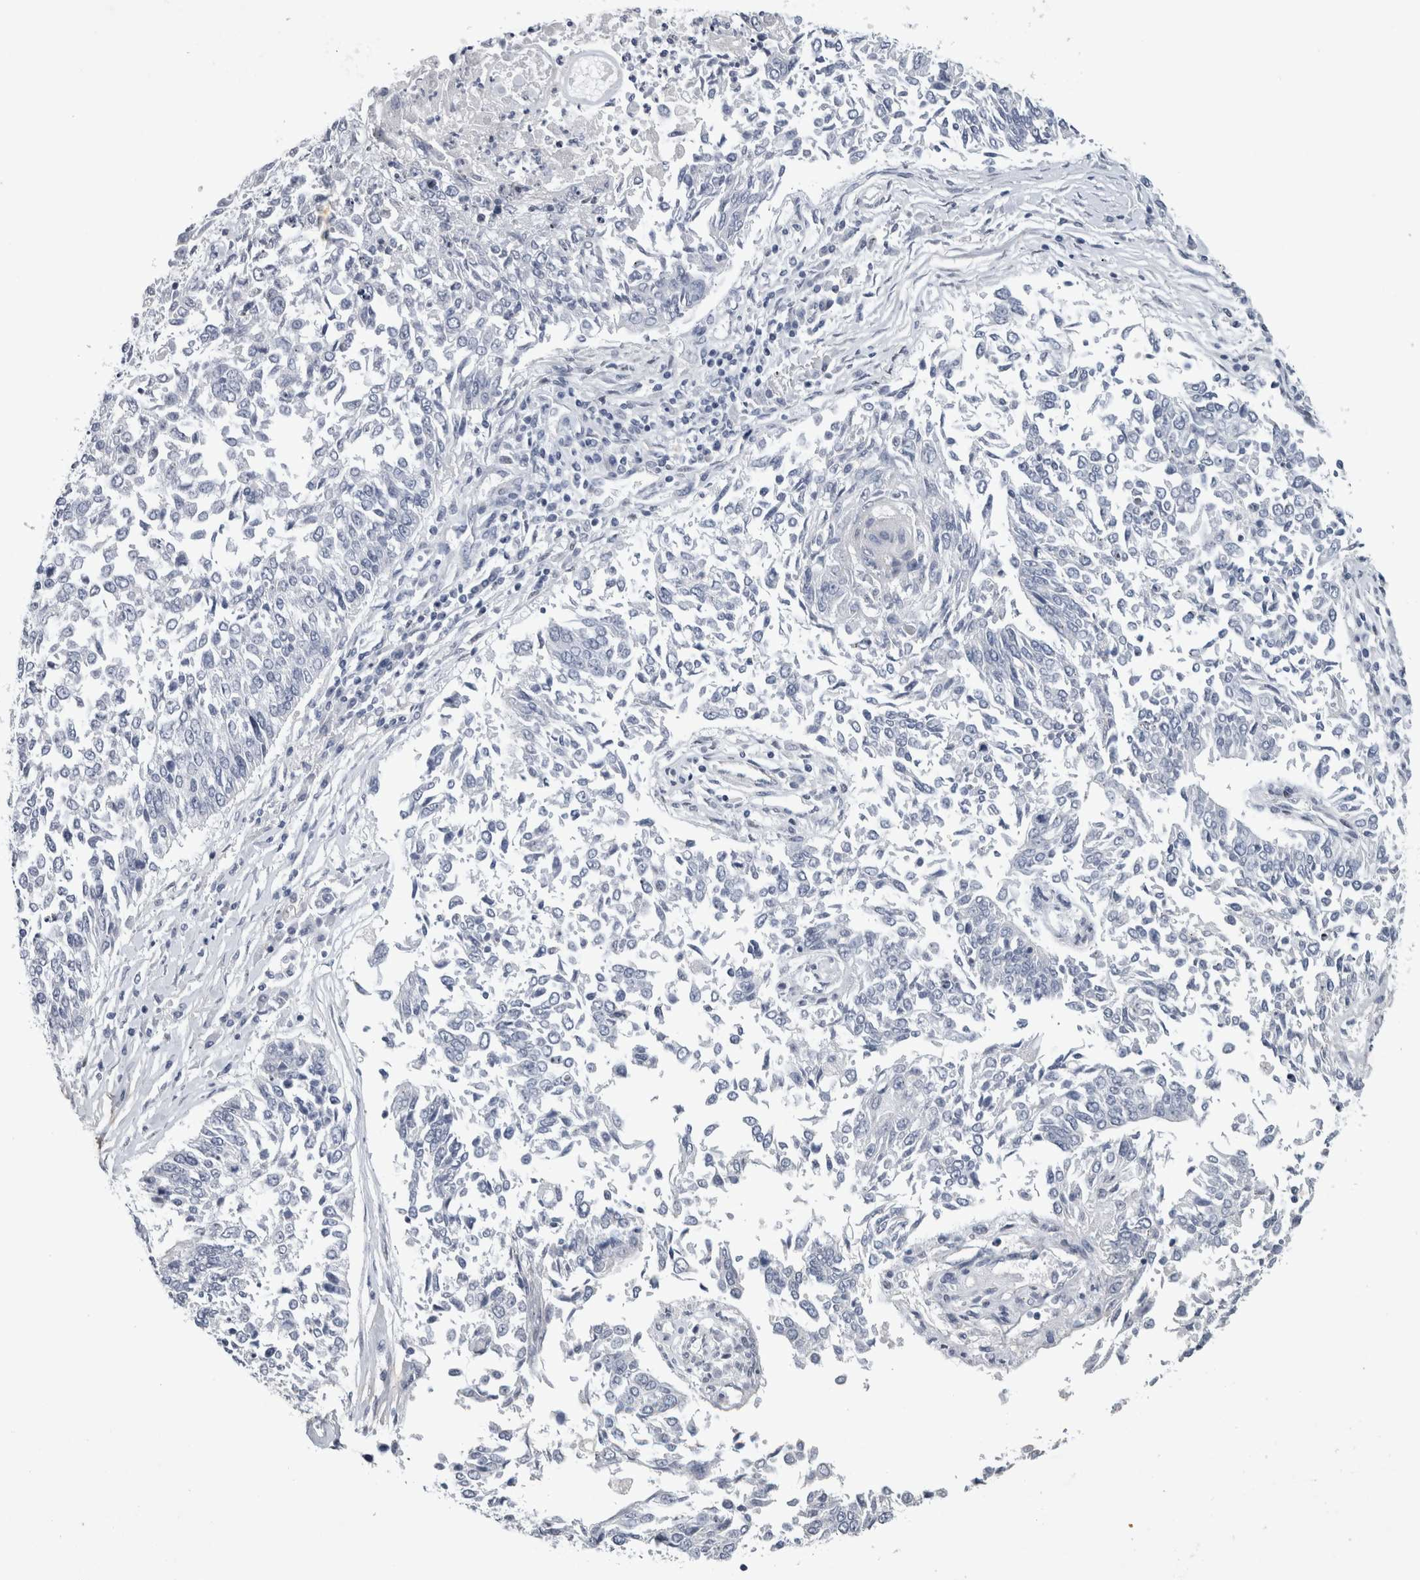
{"staining": {"intensity": "negative", "quantity": "none", "location": "none"}, "tissue": "lung cancer", "cell_type": "Tumor cells", "image_type": "cancer", "snomed": [{"axis": "morphology", "description": "Normal tissue, NOS"}, {"axis": "morphology", "description": "Squamous cell carcinoma, NOS"}, {"axis": "topography", "description": "Cartilage tissue"}, {"axis": "topography", "description": "Bronchus"}, {"axis": "topography", "description": "Lung"}, {"axis": "topography", "description": "Peripheral nerve tissue"}], "caption": "Immunohistochemistry (IHC) histopathology image of lung squamous cell carcinoma stained for a protein (brown), which demonstrates no positivity in tumor cells. The staining was performed using DAB to visualize the protein expression in brown, while the nuclei were stained in blue with hematoxylin (Magnification: 20x).", "gene": "FXYD7", "patient": {"sex": "female", "age": 49}}